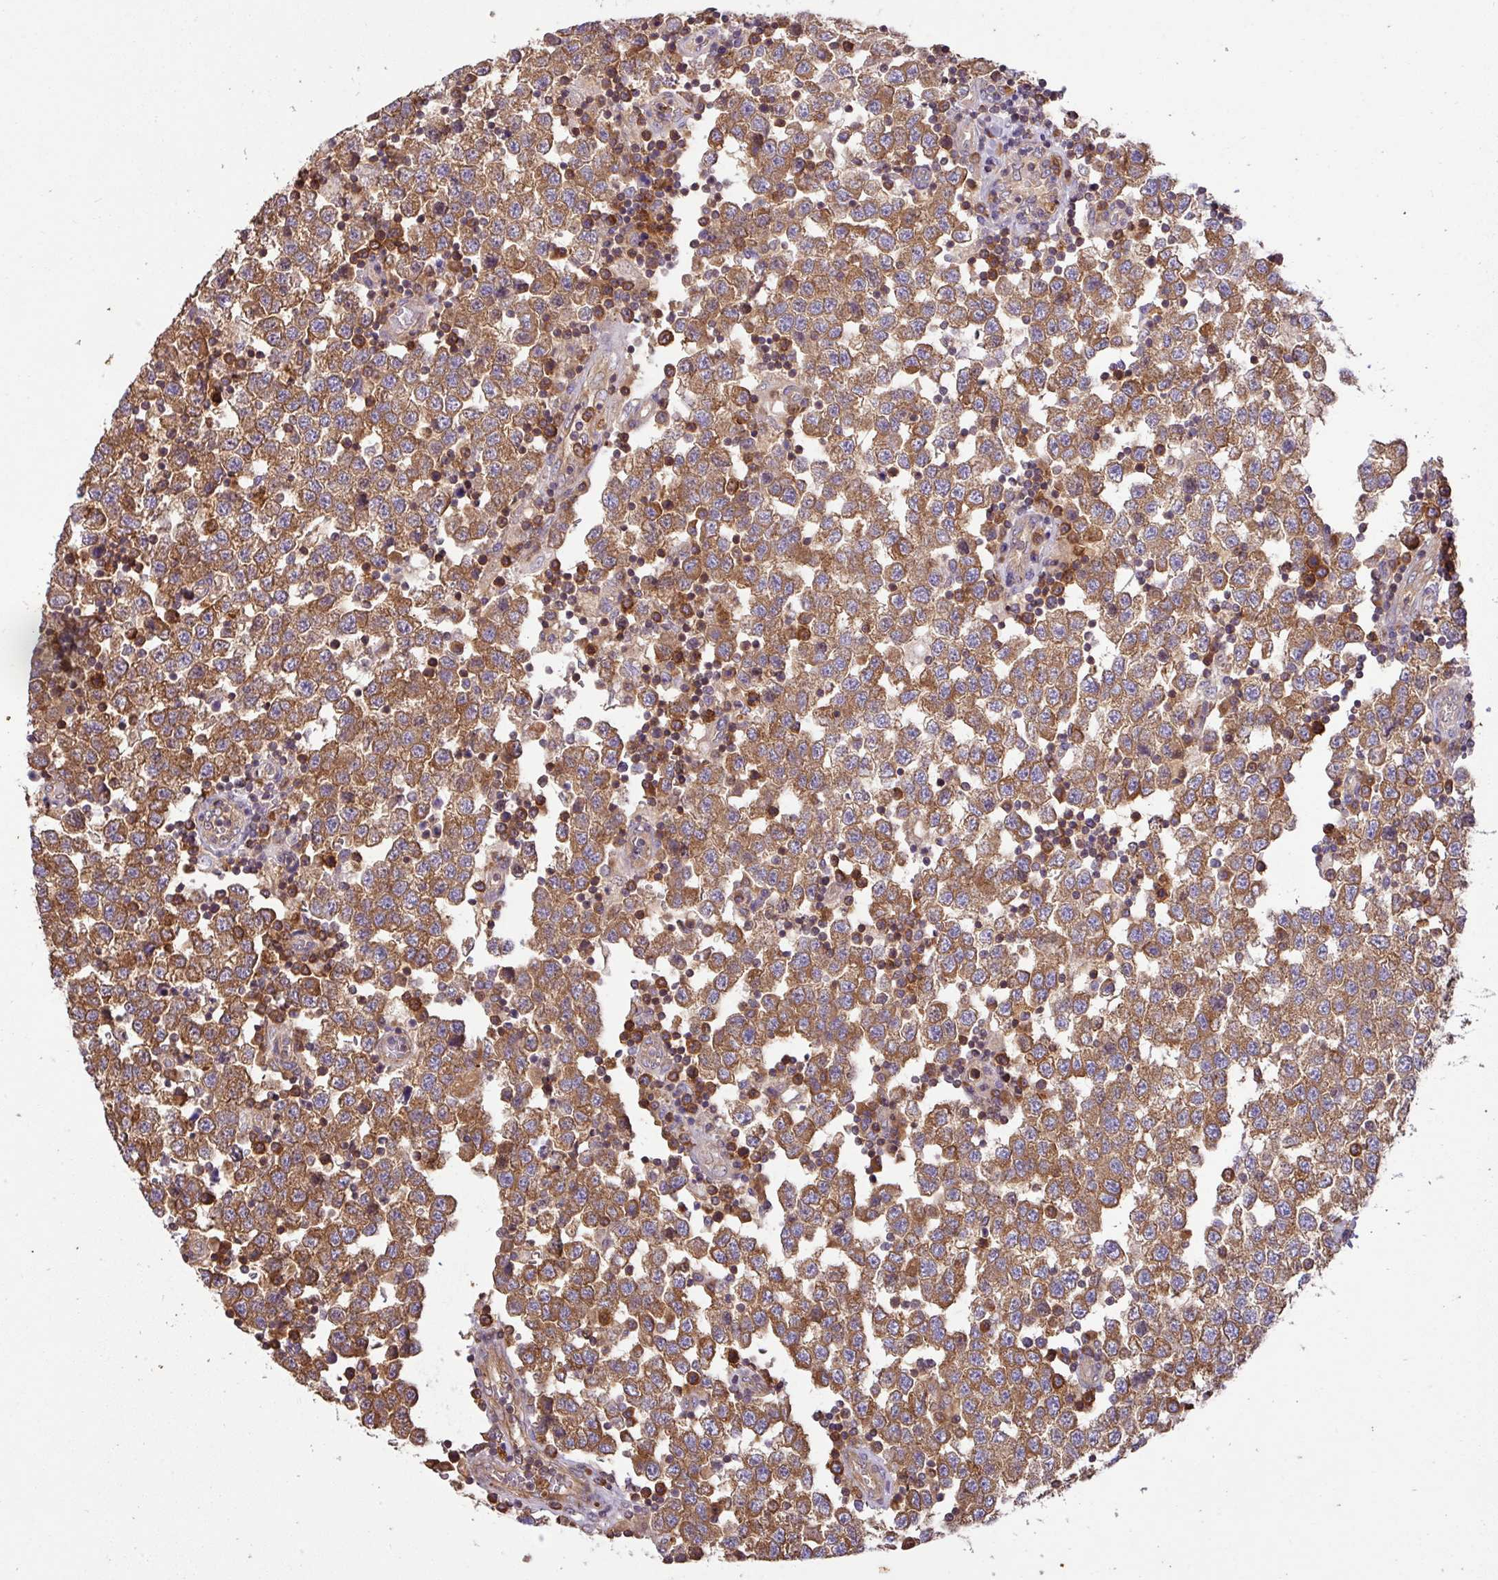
{"staining": {"intensity": "moderate", "quantity": ">75%", "location": "cytoplasmic/membranous"}, "tissue": "testis cancer", "cell_type": "Tumor cells", "image_type": "cancer", "snomed": [{"axis": "morphology", "description": "Seminoma, NOS"}, {"axis": "topography", "description": "Testis"}], "caption": "Moderate cytoplasmic/membranous staining is present in about >75% of tumor cells in testis seminoma. Nuclei are stained in blue.", "gene": "GSPT1", "patient": {"sex": "male", "age": 34}}